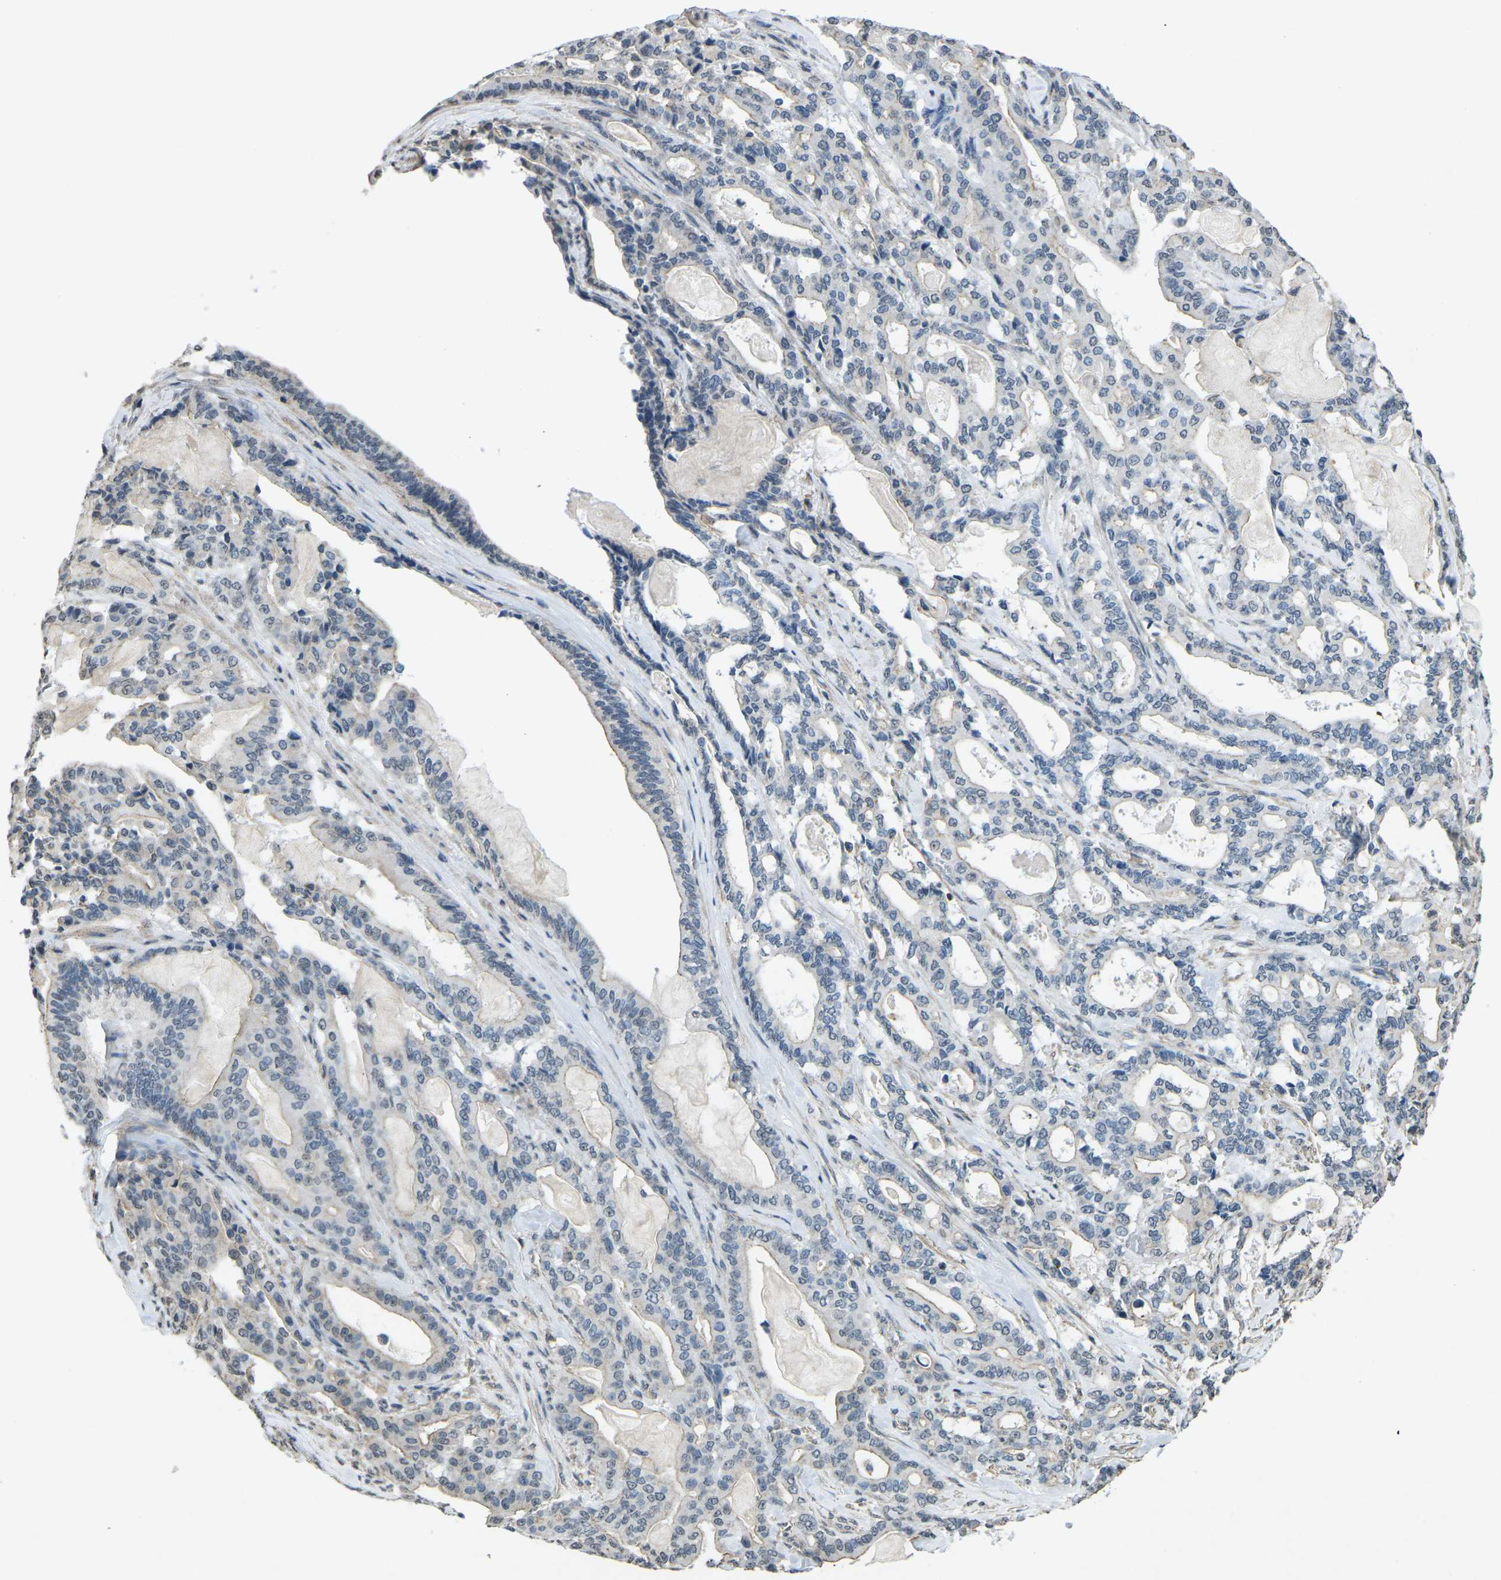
{"staining": {"intensity": "negative", "quantity": "none", "location": "none"}, "tissue": "pancreatic cancer", "cell_type": "Tumor cells", "image_type": "cancer", "snomed": [{"axis": "morphology", "description": "Adenocarcinoma, NOS"}, {"axis": "topography", "description": "Pancreas"}], "caption": "IHC photomicrograph of neoplastic tissue: human adenocarcinoma (pancreatic) stained with DAB demonstrates no significant protein expression in tumor cells.", "gene": "TFR2", "patient": {"sex": "male", "age": 63}}